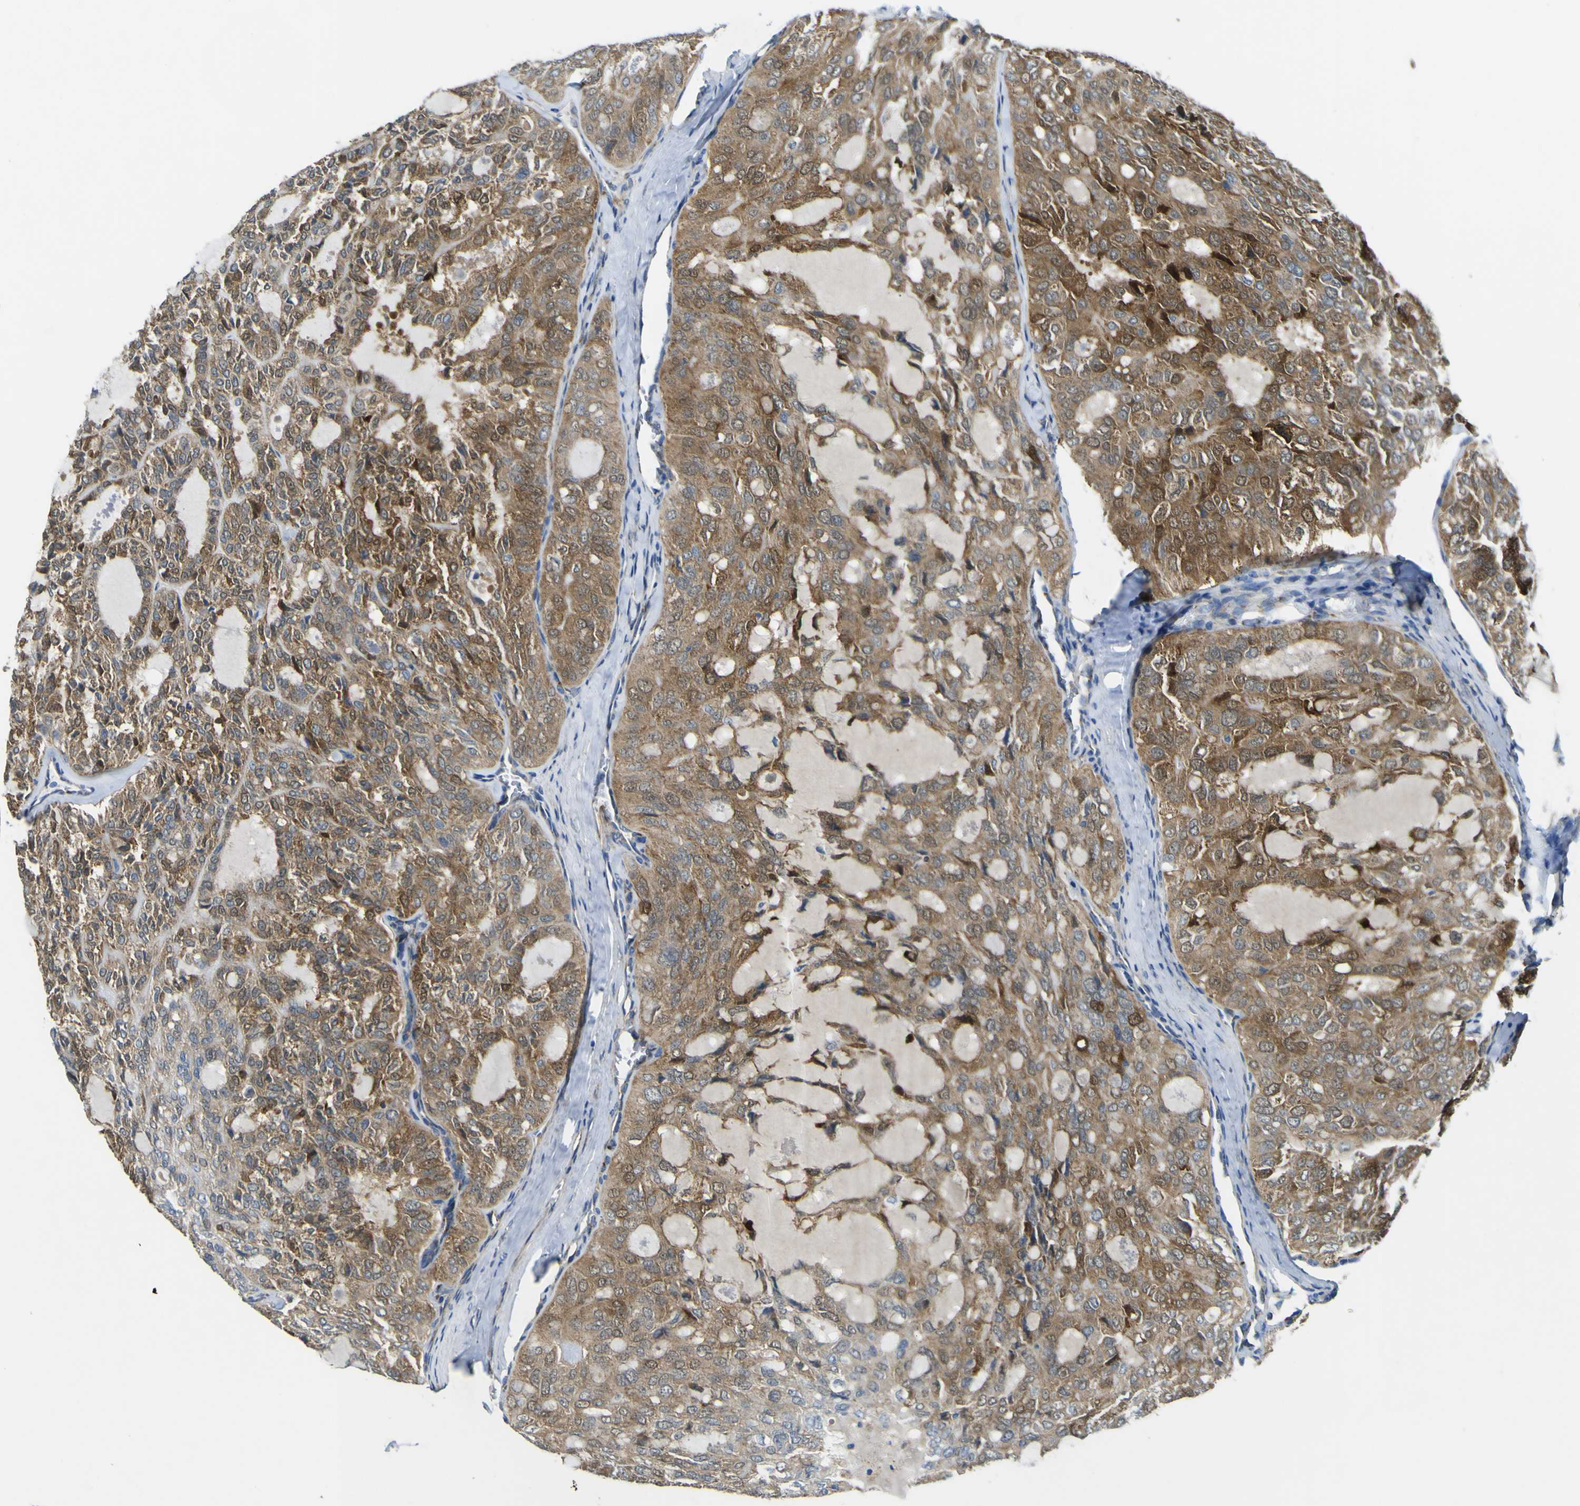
{"staining": {"intensity": "moderate", "quantity": ">75%", "location": "cytoplasmic/membranous"}, "tissue": "thyroid cancer", "cell_type": "Tumor cells", "image_type": "cancer", "snomed": [{"axis": "morphology", "description": "Follicular adenoma carcinoma, NOS"}, {"axis": "topography", "description": "Thyroid gland"}], "caption": "Human follicular adenoma carcinoma (thyroid) stained with a brown dye demonstrates moderate cytoplasmic/membranous positive positivity in approximately >75% of tumor cells.", "gene": "ALDH18A1", "patient": {"sex": "male", "age": 75}}